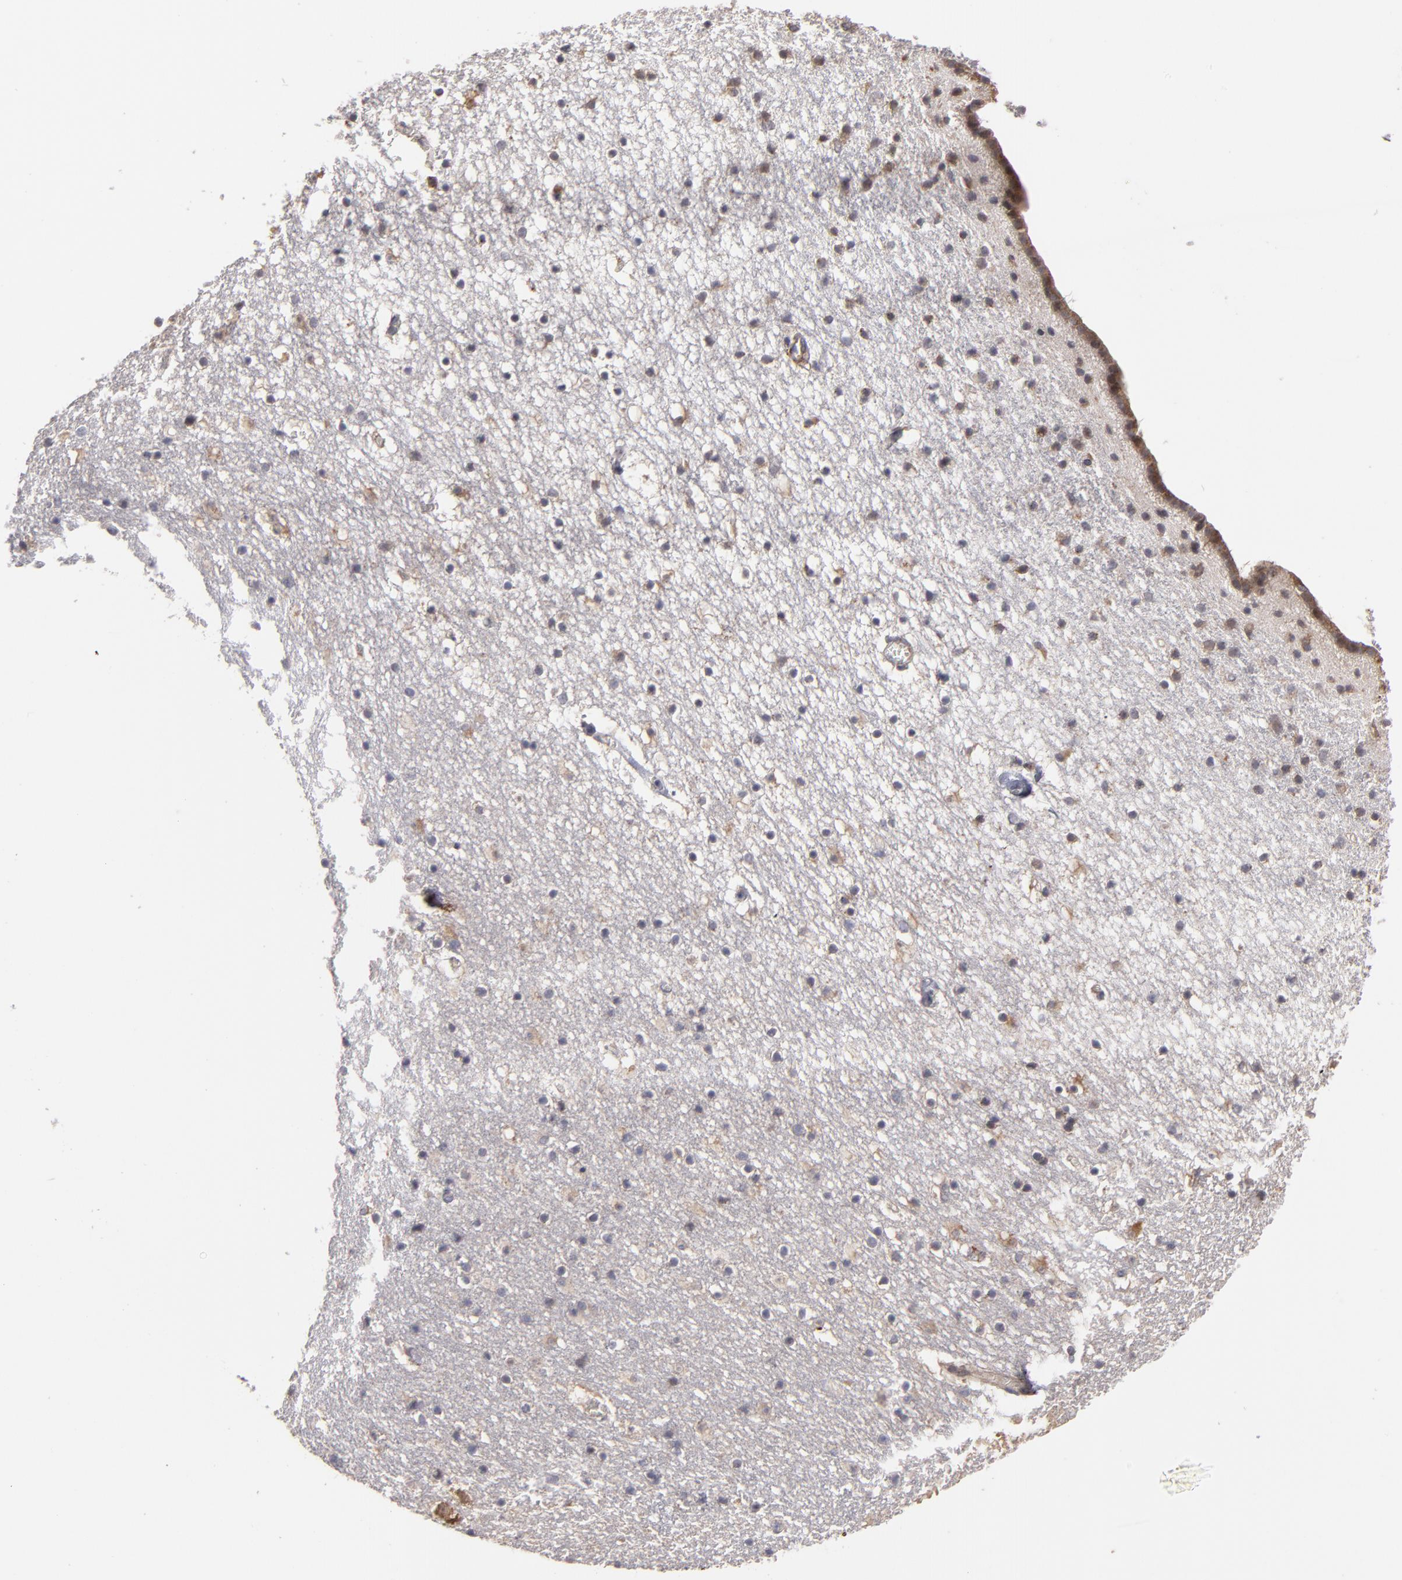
{"staining": {"intensity": "weak", "quantity": "<25%", "location": "cytoplasmic/membranous"}, "tissue": "caudate", "cell_type": "Glial cells", "image_type": "normal", "snomed": [{"axis": "morphology", "description": "Normal tissue, NOS"}, {"axis": "topography", "description": "Lateral ventricle wall"}], "caption": "The immunohistochemistry (IHC) histopathology image has no significant expression in glial cells of caudate. (Brightfield microscopy of DAB immunohistochemistry at high magnification).", "gene": "SND1", "patient": {"sex": "male", "age": 45}}